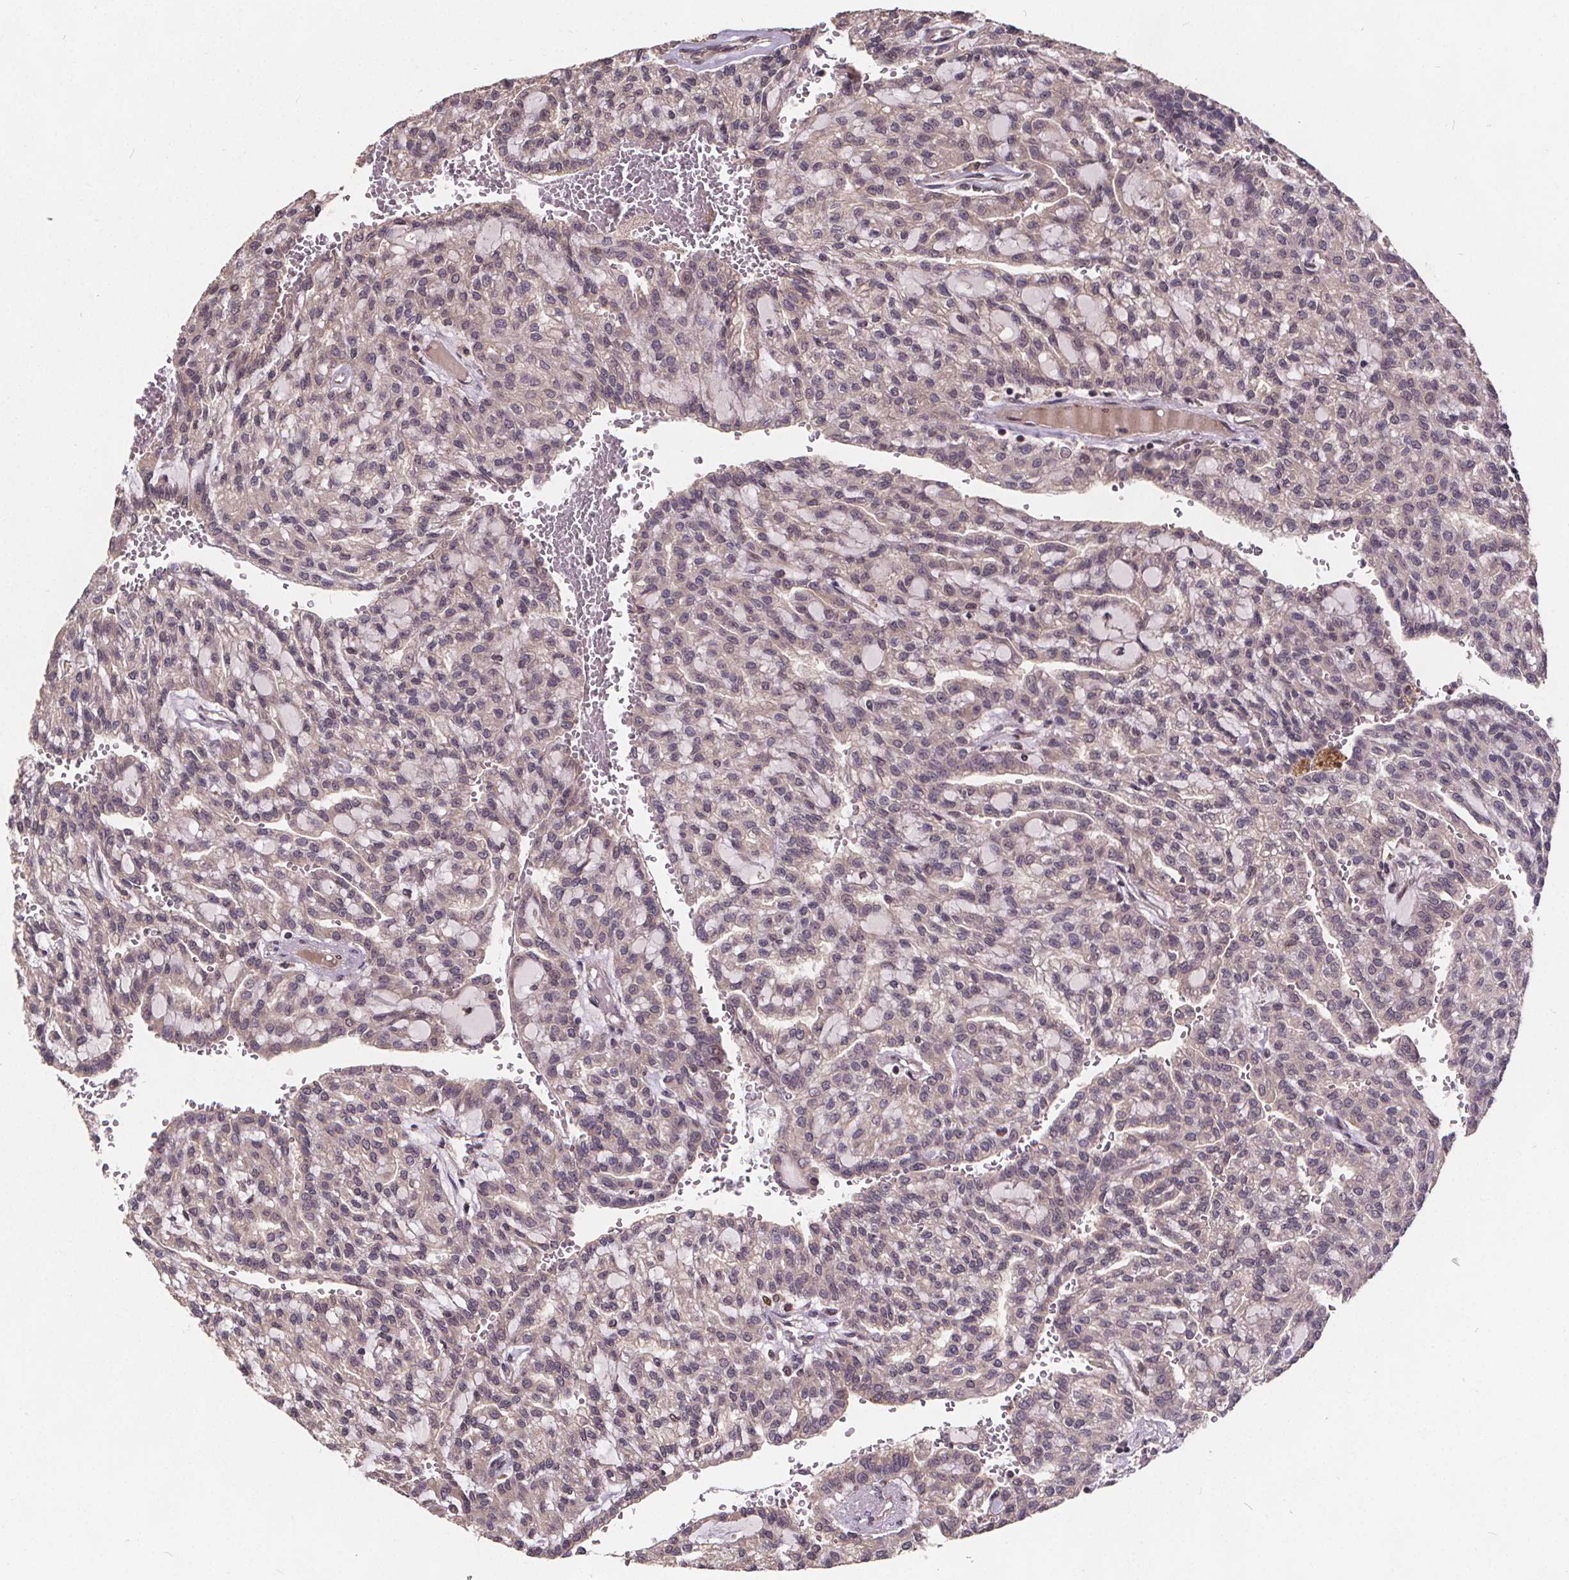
{"staining": {"intensity": "negative", "quantity": "none", "location": "none"}, "tissue": "renal cancer", "cell_type": "Tumor cells", "image_type": "cancer", "snomed": [{"axis": "morphology", "description": "Adenocarcinoma, NOS"}, {"axis": "topography", "description": "Kidney"}], "caption": "Adenocarcinoma (renal) stained for a protein using IHC displays no positivity tumor cells.", "gene": "USP9X", "patient": {"sex": "male", "age": 63}}